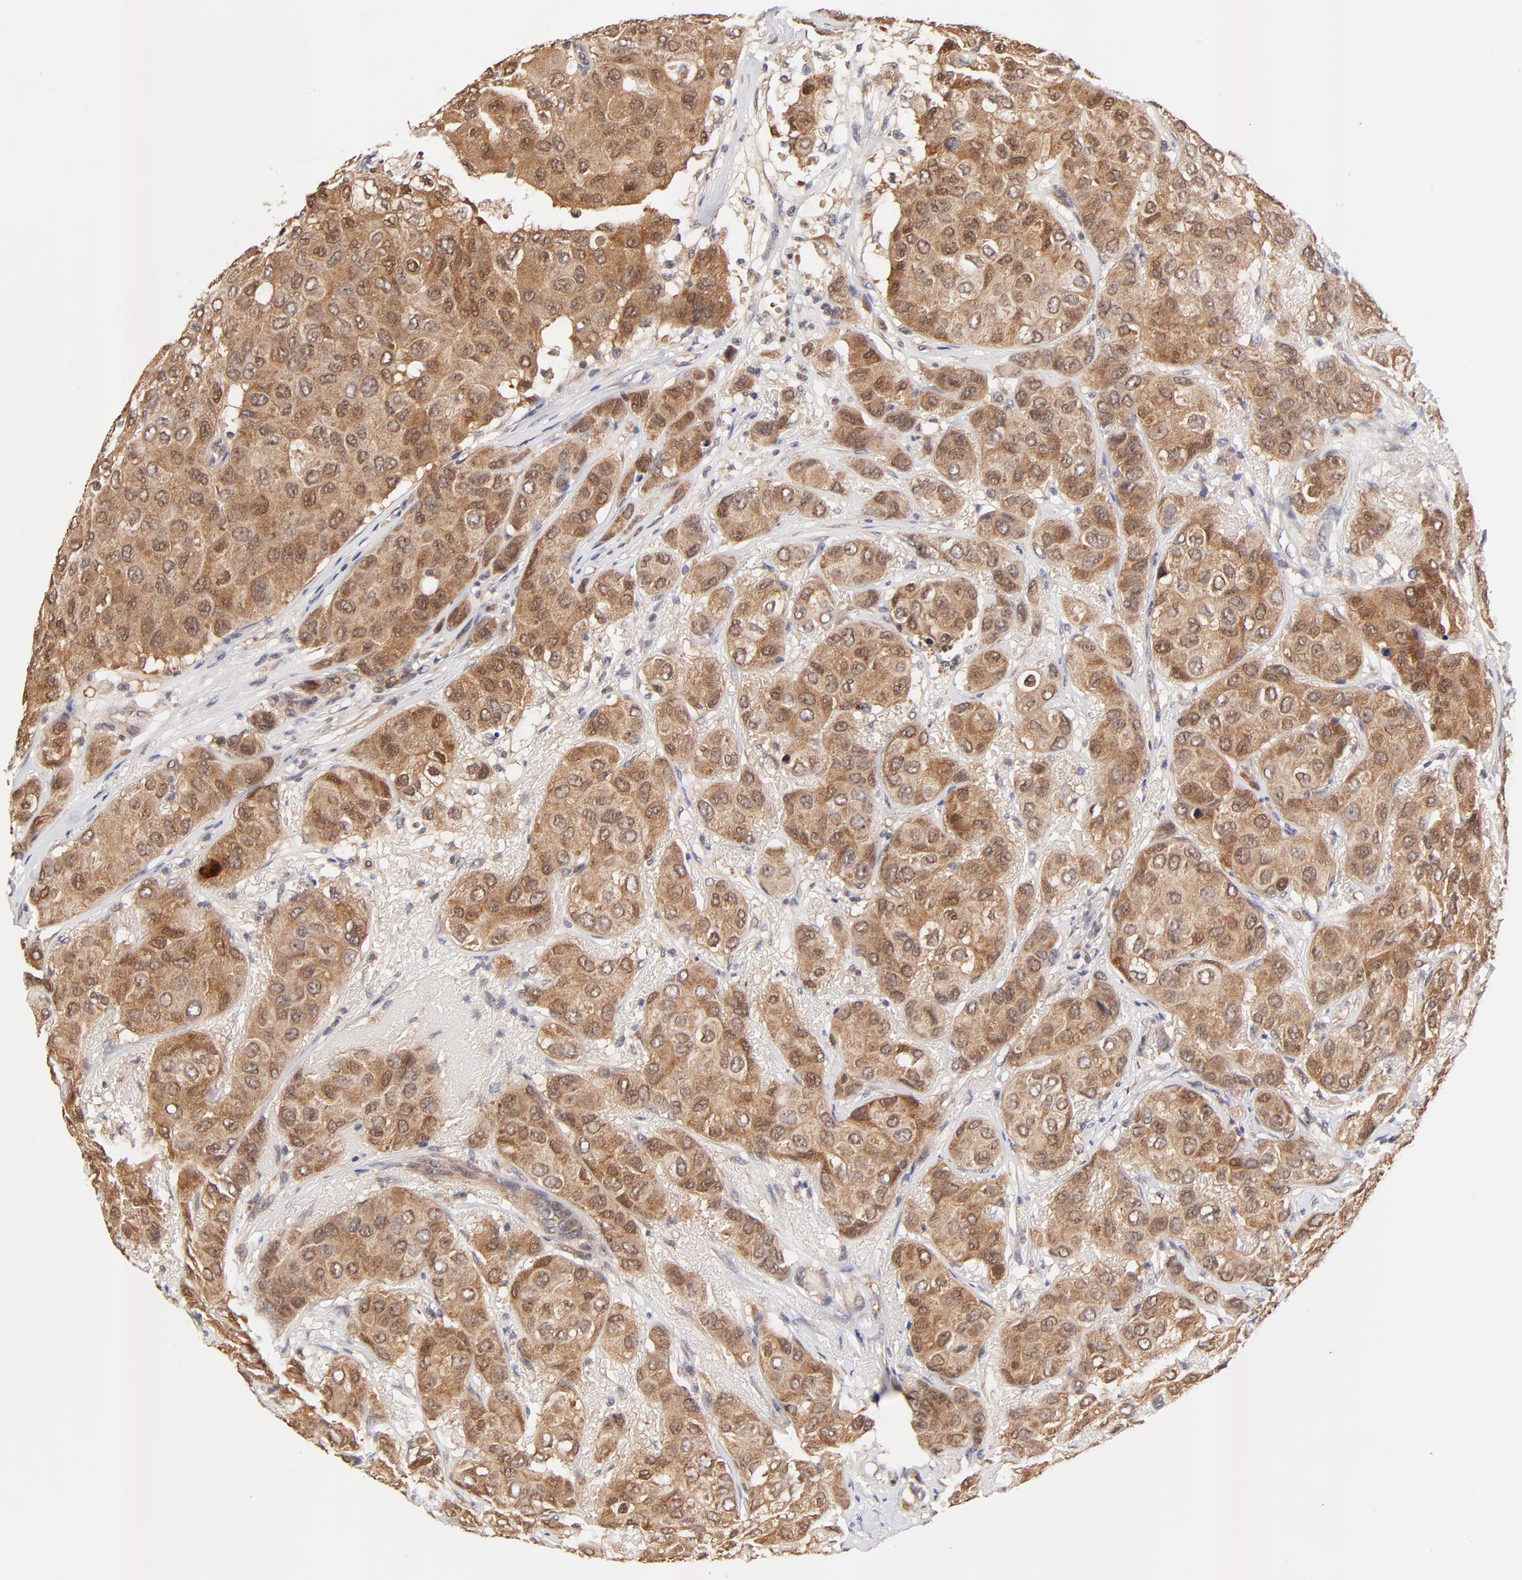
{"staining": {"intensity": "moderate", "quantity": ">75%", "location": "cytoplasmic/membranous,nuclear"}, "tissue": "breast cancer", "cell_type": "Tumor cells", "image_type": "cancer", "snomed": [{"axis": "morphology", "description": "Duct carcinoma"}, {"axis": "topography", "description": "Breast"}], "caption": "This histopathology image shows IHC staining of breast cancer (intraductal carcinoma), with medium moderate cytoplasmic/membranous and nuclear positivity in approximately >75% of tumor cells.", "gene": "TXNL1", "patient": {"sex": "female", "age": 68}}